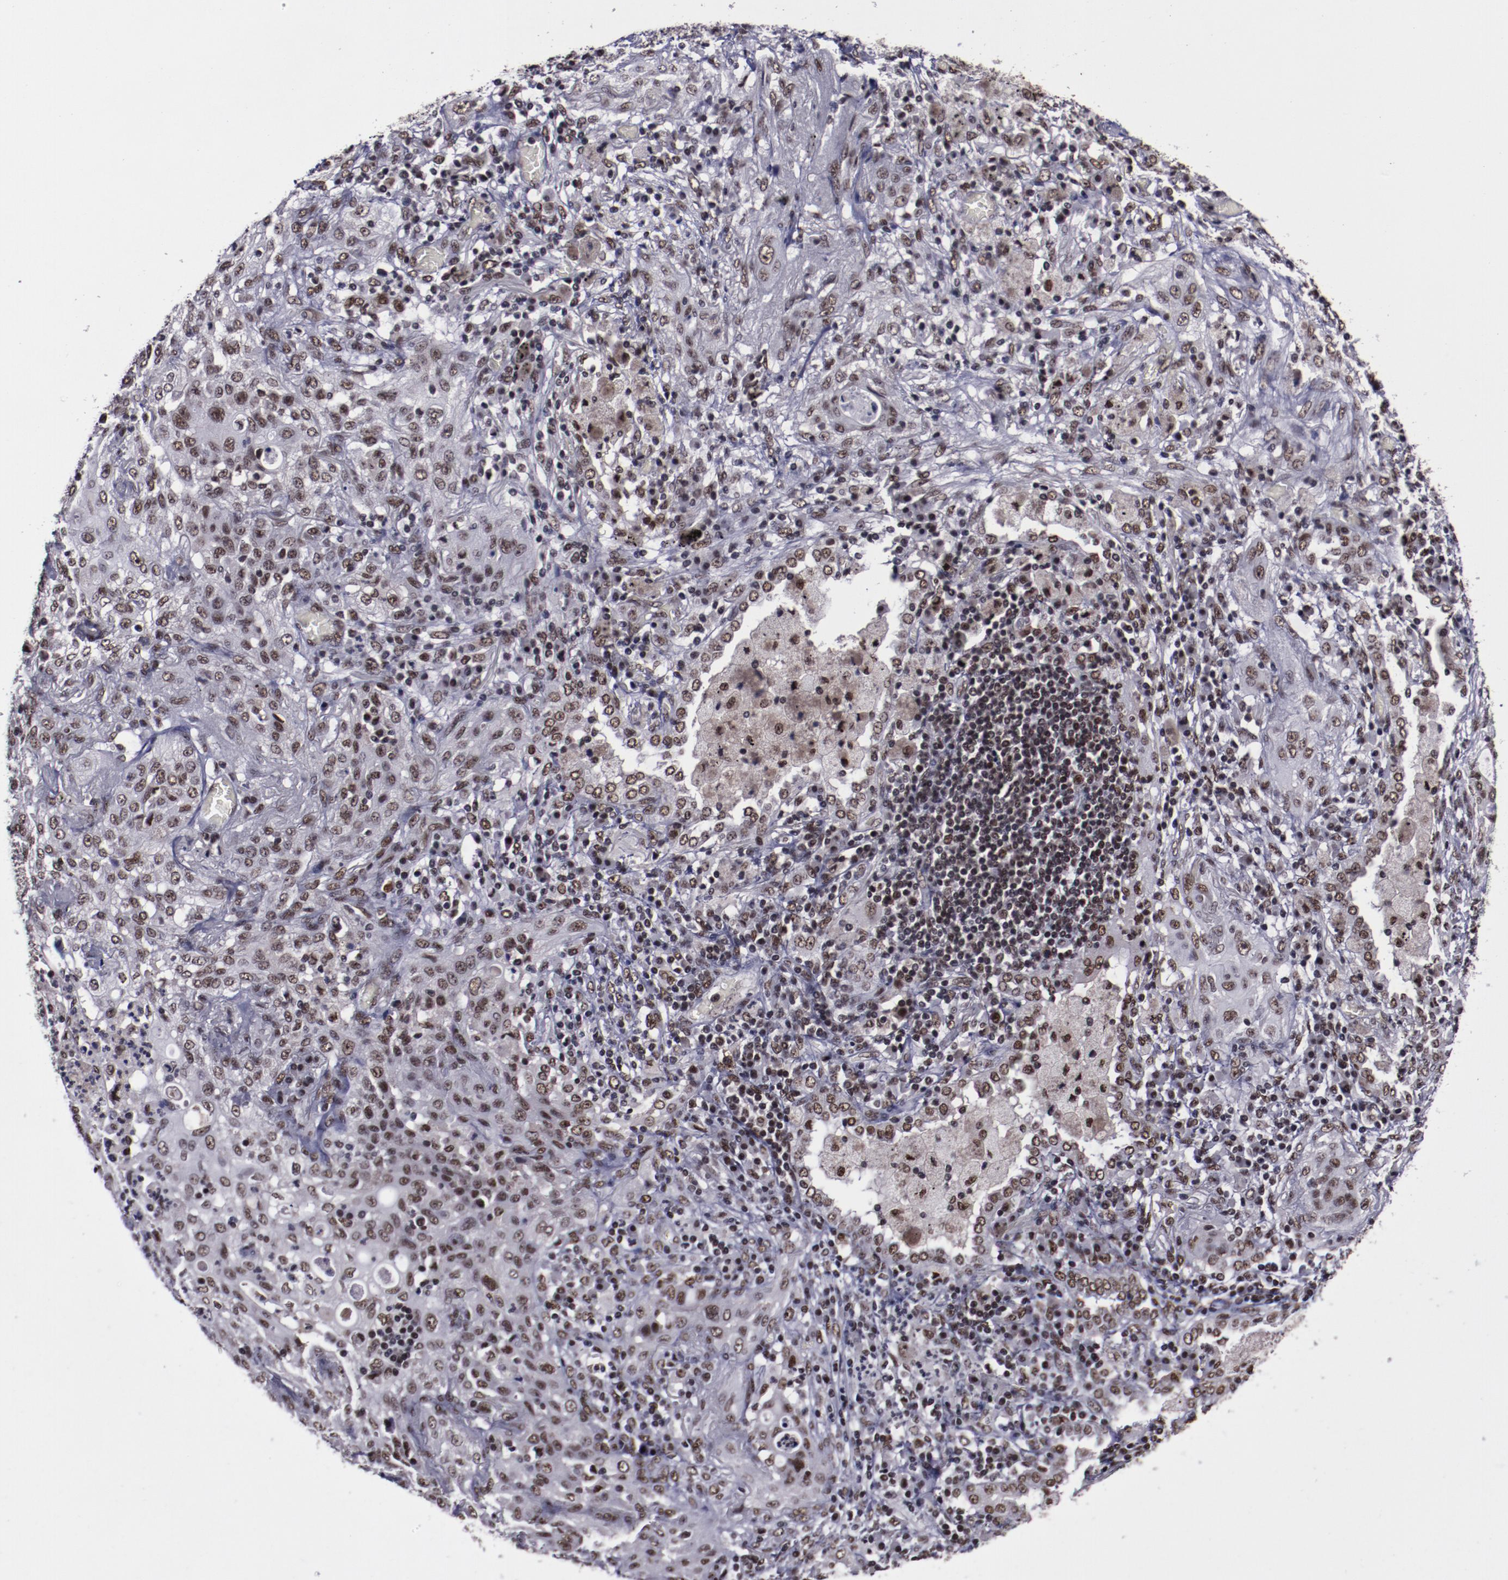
{"staining": {"intensity": "moderate", "quantity": ">75%", "location": "nuclear"}, "tissue": "lung cancer", "cell_type": "Tumor cells", "image_type": "cancer", "snomed": [{"axis": "morphology", "description": "Squamous cell carcinoma, NOS"}, {"axis": "topography", "description": "Lung"}], "caption": "Immunohistochemistry (IHC) micrograph of lung cancer (squamous cell carcinoma) stained for a protein (brown), which demonstrates medium levels of moderate nuclear expression in approximately >75% of tumor cells.", "gene": "ERH", "patient": {"sex": "female", "age": 47}}